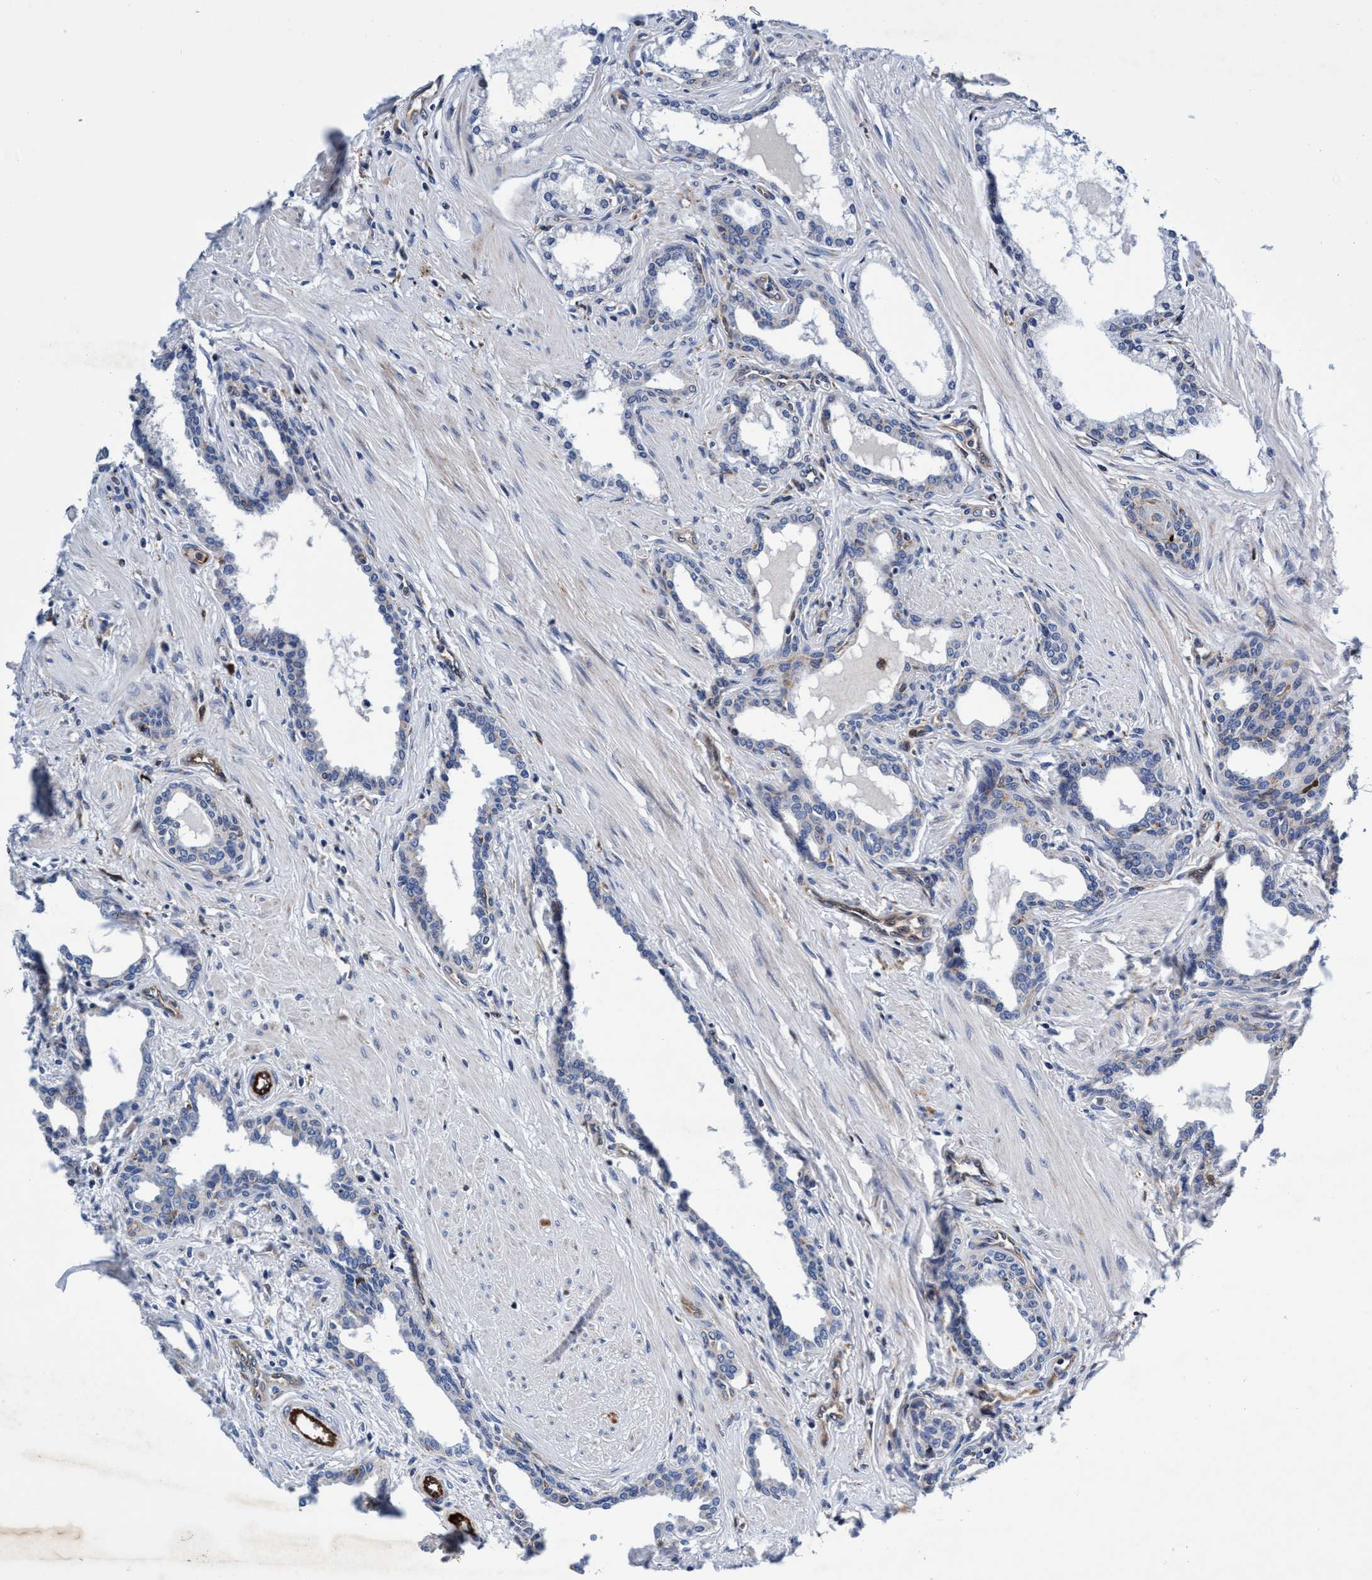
{"staining": {"intensity": "negative", "quantity": "none", "location": "none"}, "tissue": "prostate cancer", "cell_type": "Tumor cells", "image_type": "cancer", "snomed": [{"axis": "morphology", "description": "Adenocarcinoma, High grade"}, {"axis": "topography", "description": "Prostate"}], "caption": "Tumor cells show no significant protein positivity in prostate cancer.", "gene": "UBALD2", "patient": {"sex": "male", "age": 52}}